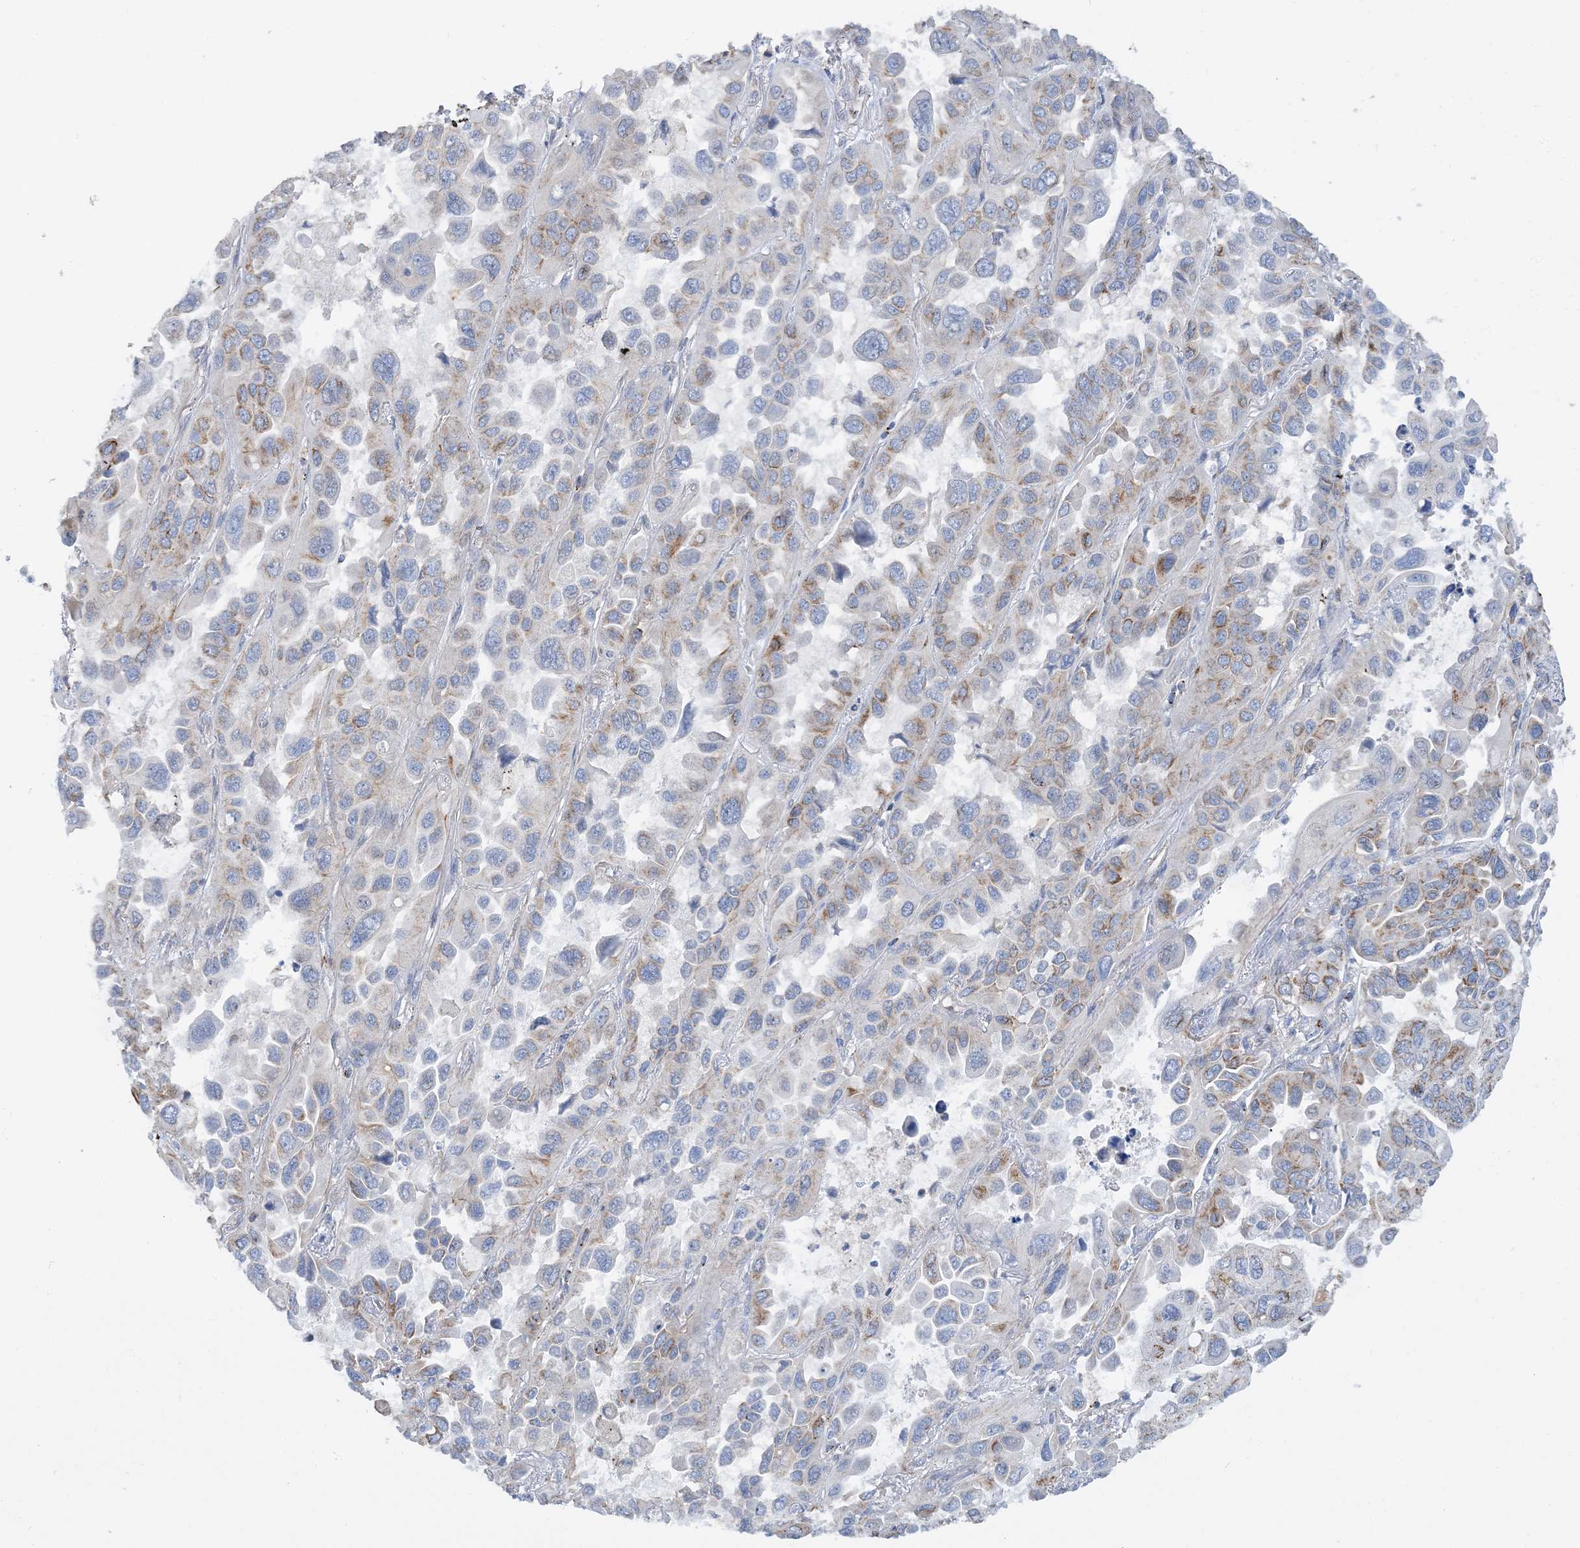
{"staining": {"intensity": "moderate", "quantity": "<25%", "location": "cytoplasmic/membranous"}, "tissue": "lung cancer", "cell_type": "Tumor cells", "image_type": "cancer", "snomed": [{"axis": "morphology", "description": "Adenocarcinoma, NOS"}, {"axis": "topography", "description": "Lung"}], "caption": "IHC (DAB) staining of lung cancer shows moderate cytoplasmic/membranous protein staining in about <25% of tumor cells.", "gene": "CALHM5", "patient": {"sex": "male", "age": 64}}